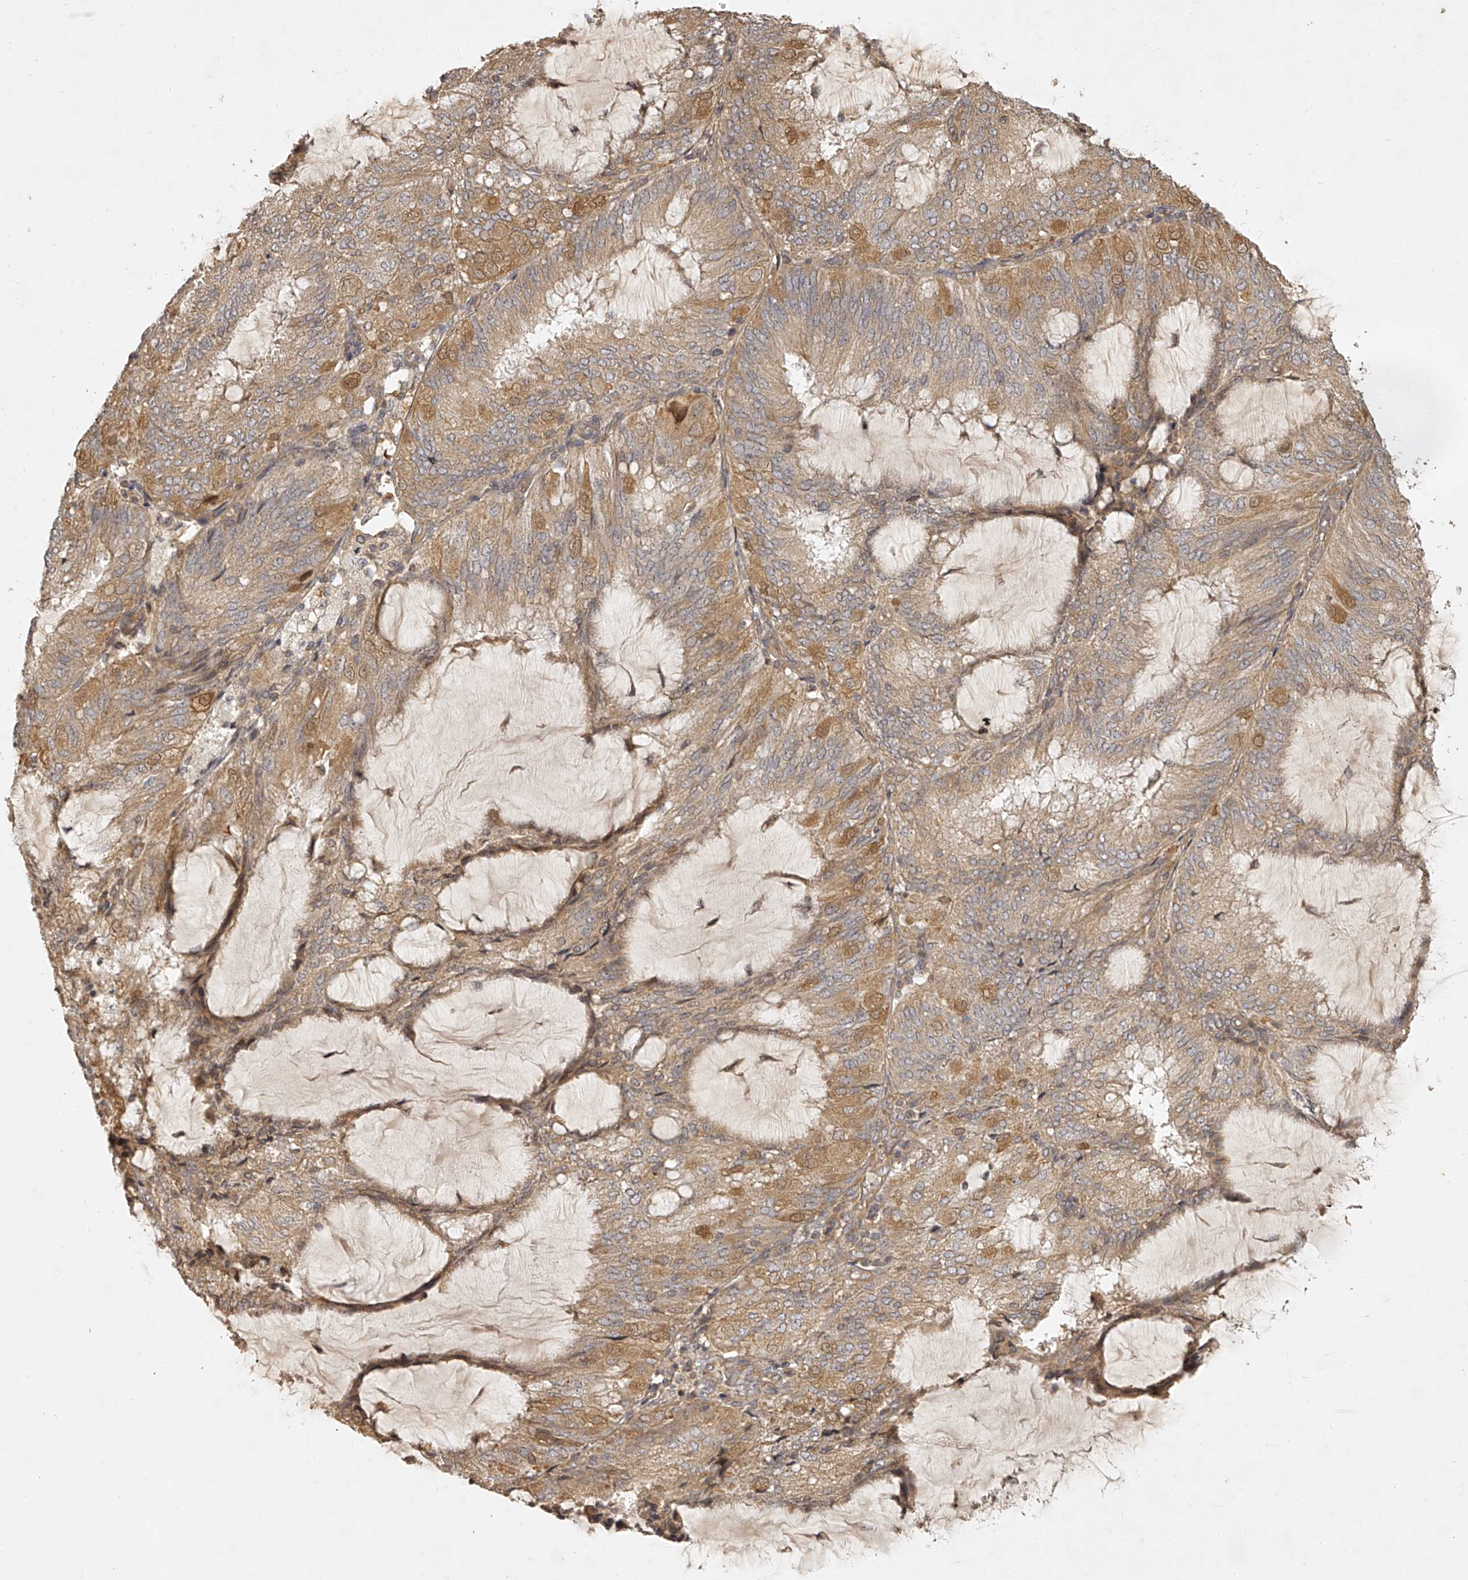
{"staining": {"intensity": "moderate", "quantity": ">75%", "location": "cytoplasmic/membranous"}, "tissue": "endometrial cancer", "cell_type": "Tumor cells", "image_type": "cancer", "snomed": [{"axis": "morphology", "description": "Adenocarcinoma, NOS"}, {"axis": "topography", "description": "Endometrium"}], "caption": "Moderate cytoplasmic/membranous protein expression is appreciated in approximately >75% of tumor cells in endometrial cancer (adenocarcinoma).", "gene": "NFS1", "patient": {"sex": "female", "age": 81}}